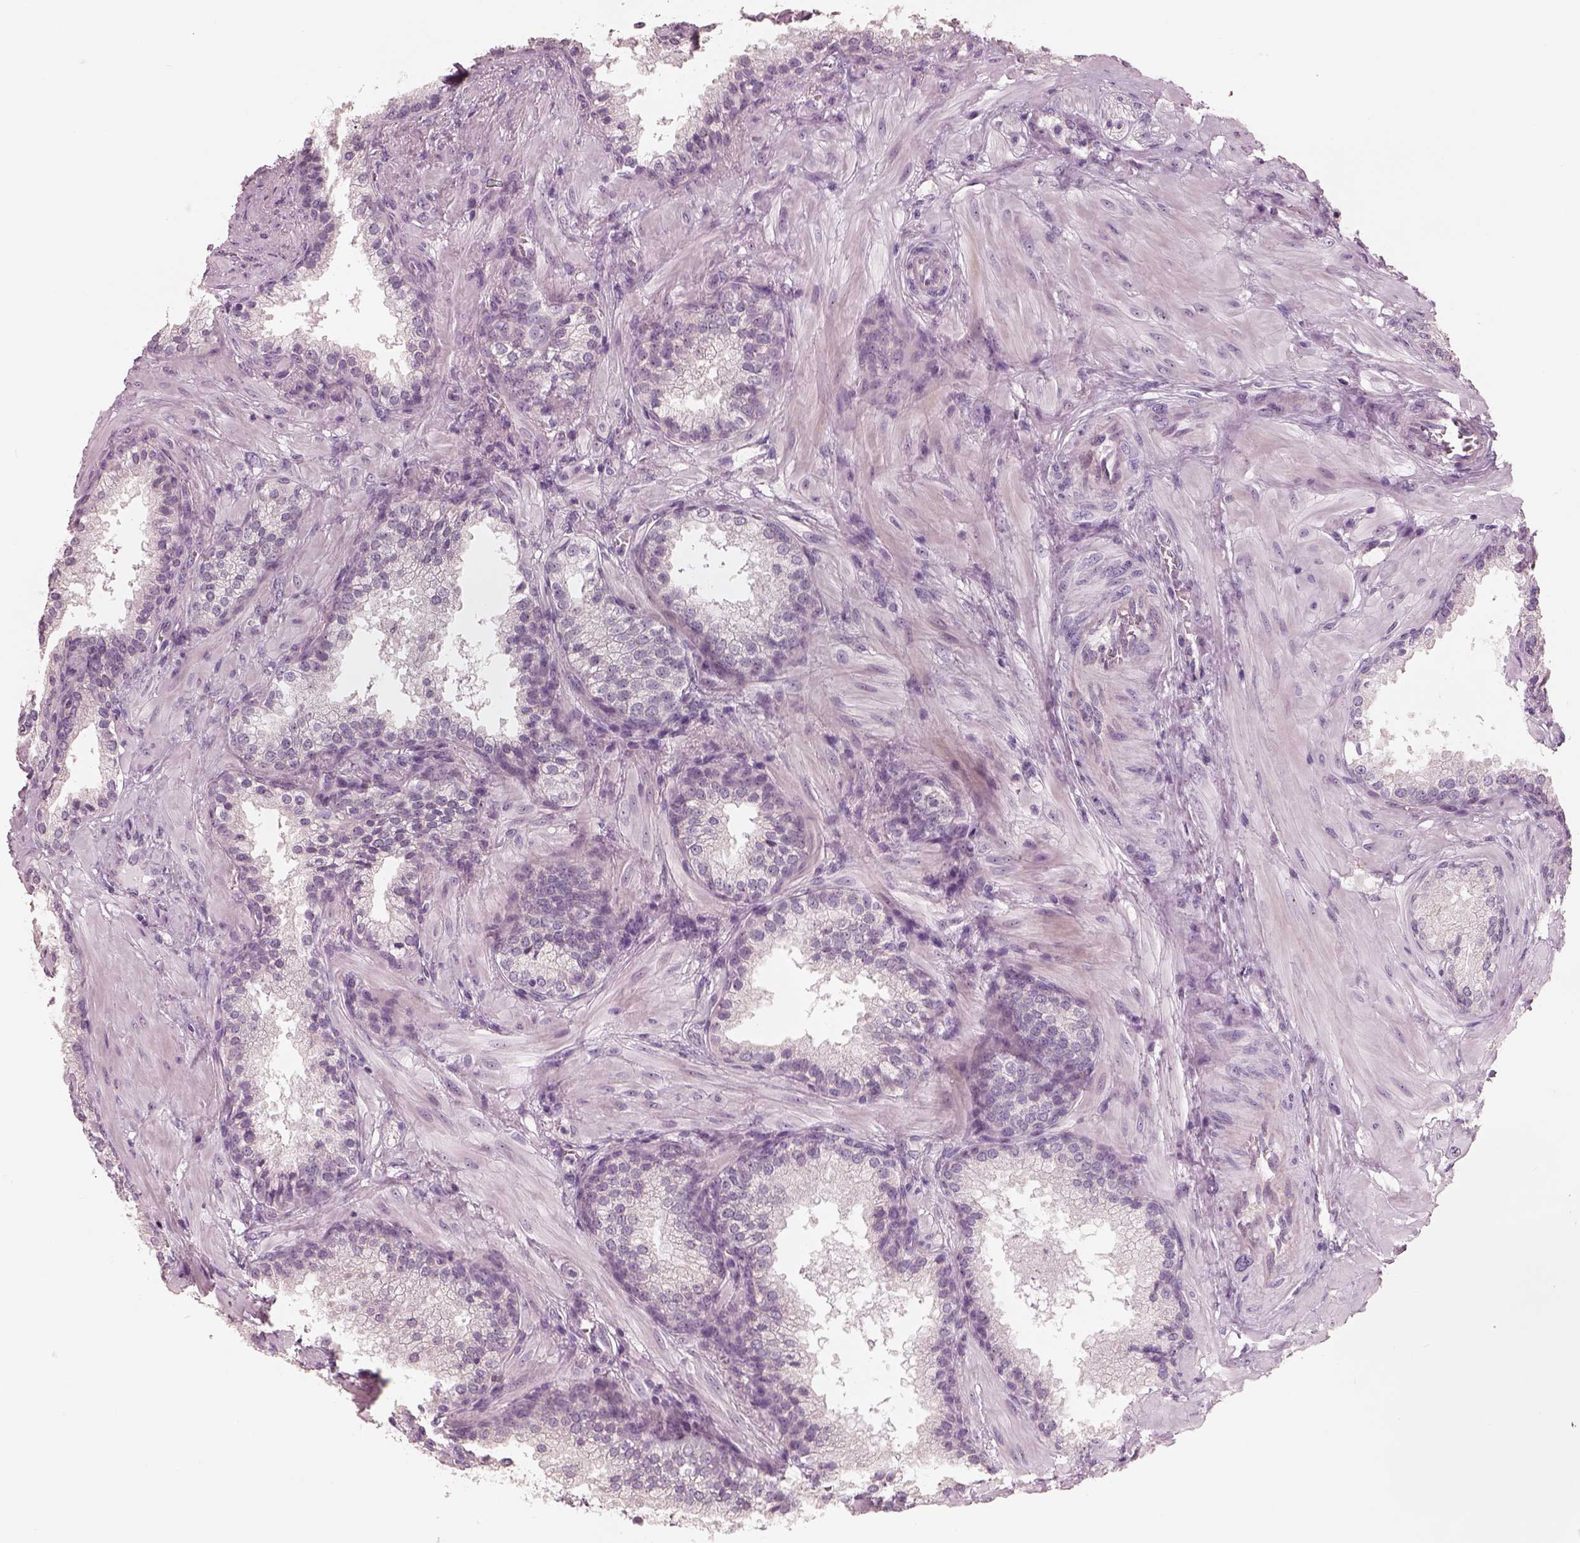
{"staining": {"intensity": "negative", "quantity": "none", "location": "none"}, "tissue": "prostate cancer", "cell_type": "Tumor cells", "image_type": "cancer", "snomed": [{"axis": "morphology", "description": "Adenocarcinoma, Low grade"}, {"axis": "topography", "description": "Prostate"}], "caption": "Histopathology image shows no significant protein positivity in tumor cells of prostate cancer.", "gene": "CDS1", "patient": {"sex": "male", "age": 56}}